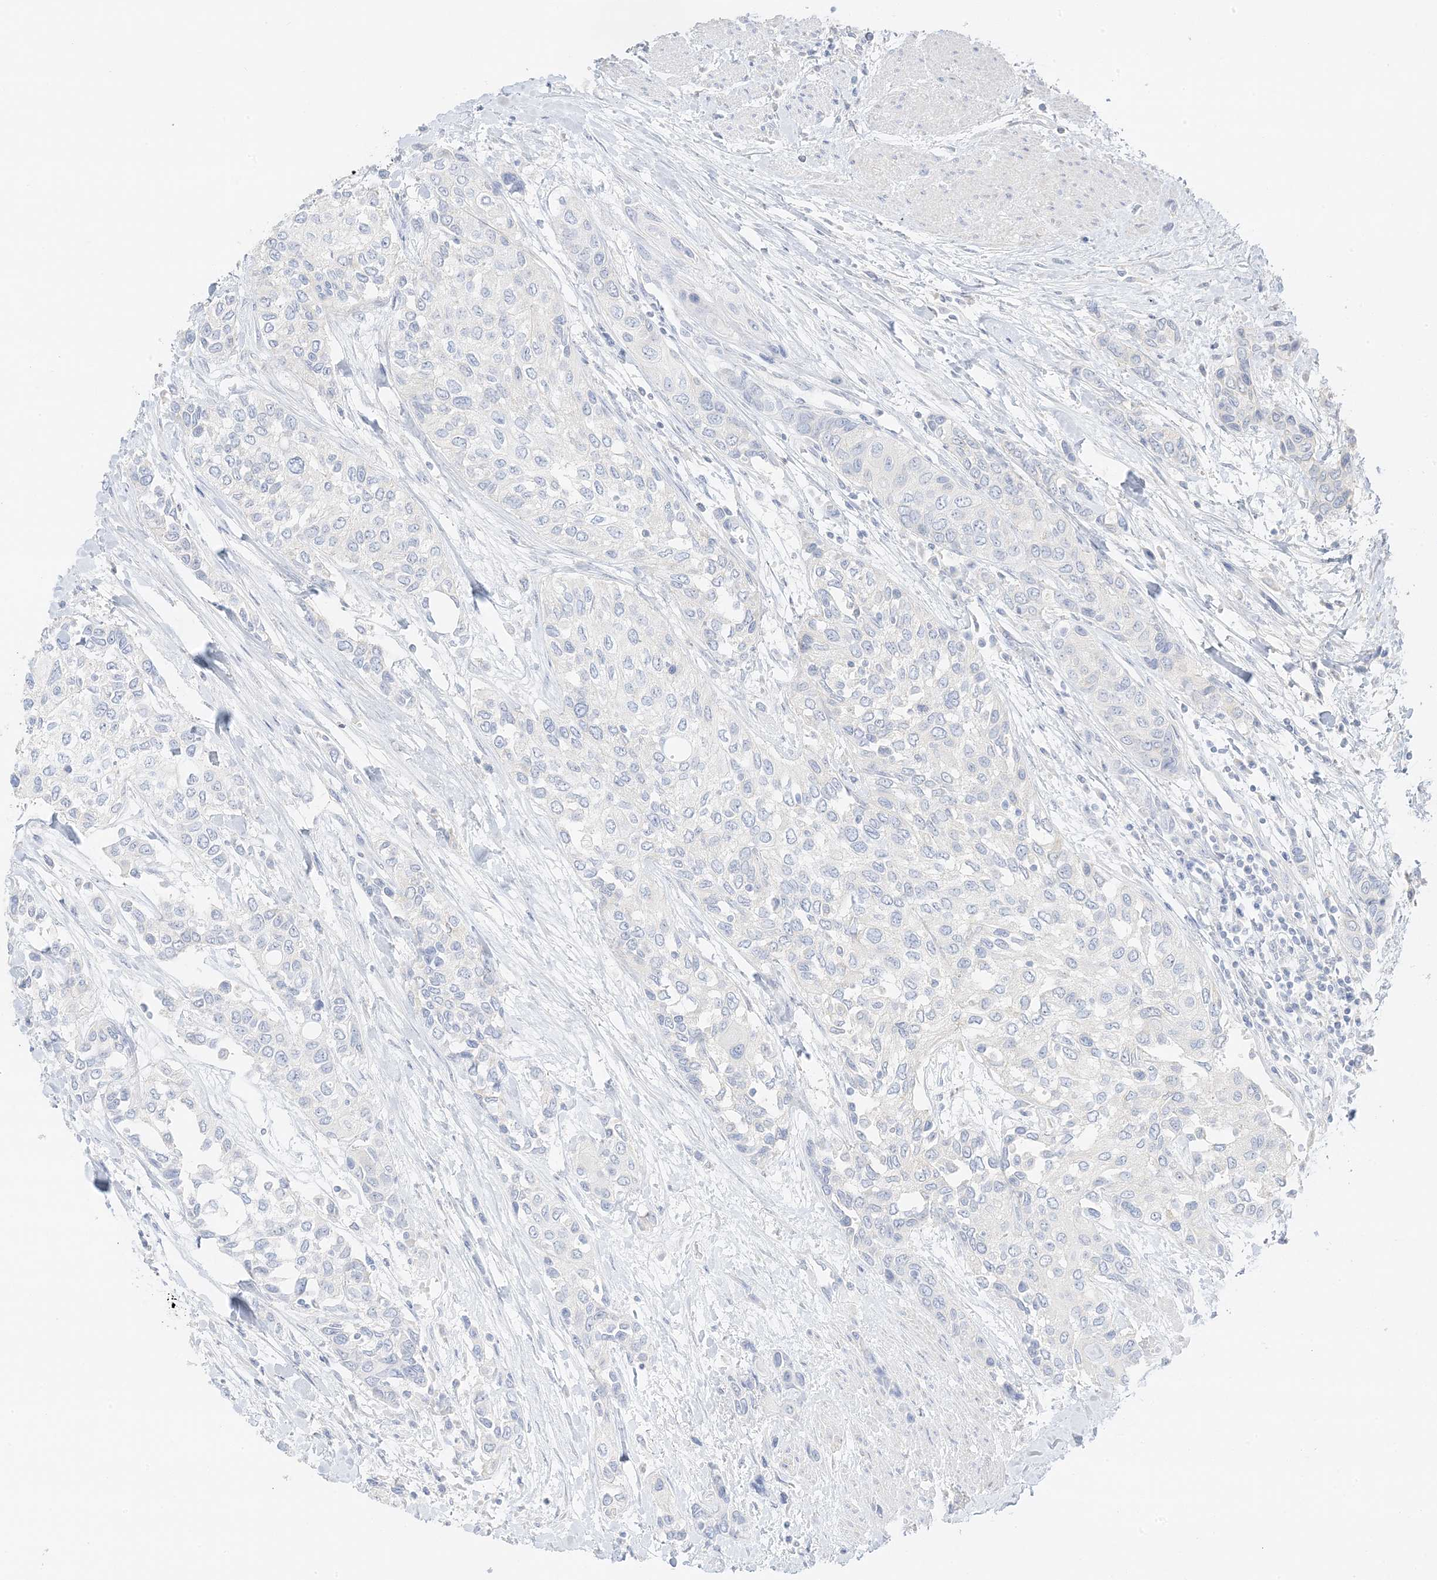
{"staining": {"intensity": "negative", "quantity": "none", "location": "none"}, "tissue": "urothelial cancer", "cell_type": "Tumor cells", "image_type": "cancer", "snomed": [{"axis": "morphology", "description": "Normal tissue, NOS"}, {"axis": "morphology", "description": "Urothelial carcinoma, High grade"}, {"axis": "topography", "description": "Vascular tissue"}, {"axis": "topography", "description": "Urinary bladder"}], "caption": "High magnification brightfield microscopy of urothelial cancer stained with DAB (brown) and counterstained with hematoxylin (blue): tumor cells show no significant expression.", "gene": "ZBTB41", "patient": {"sex": "female", "age": 56}}